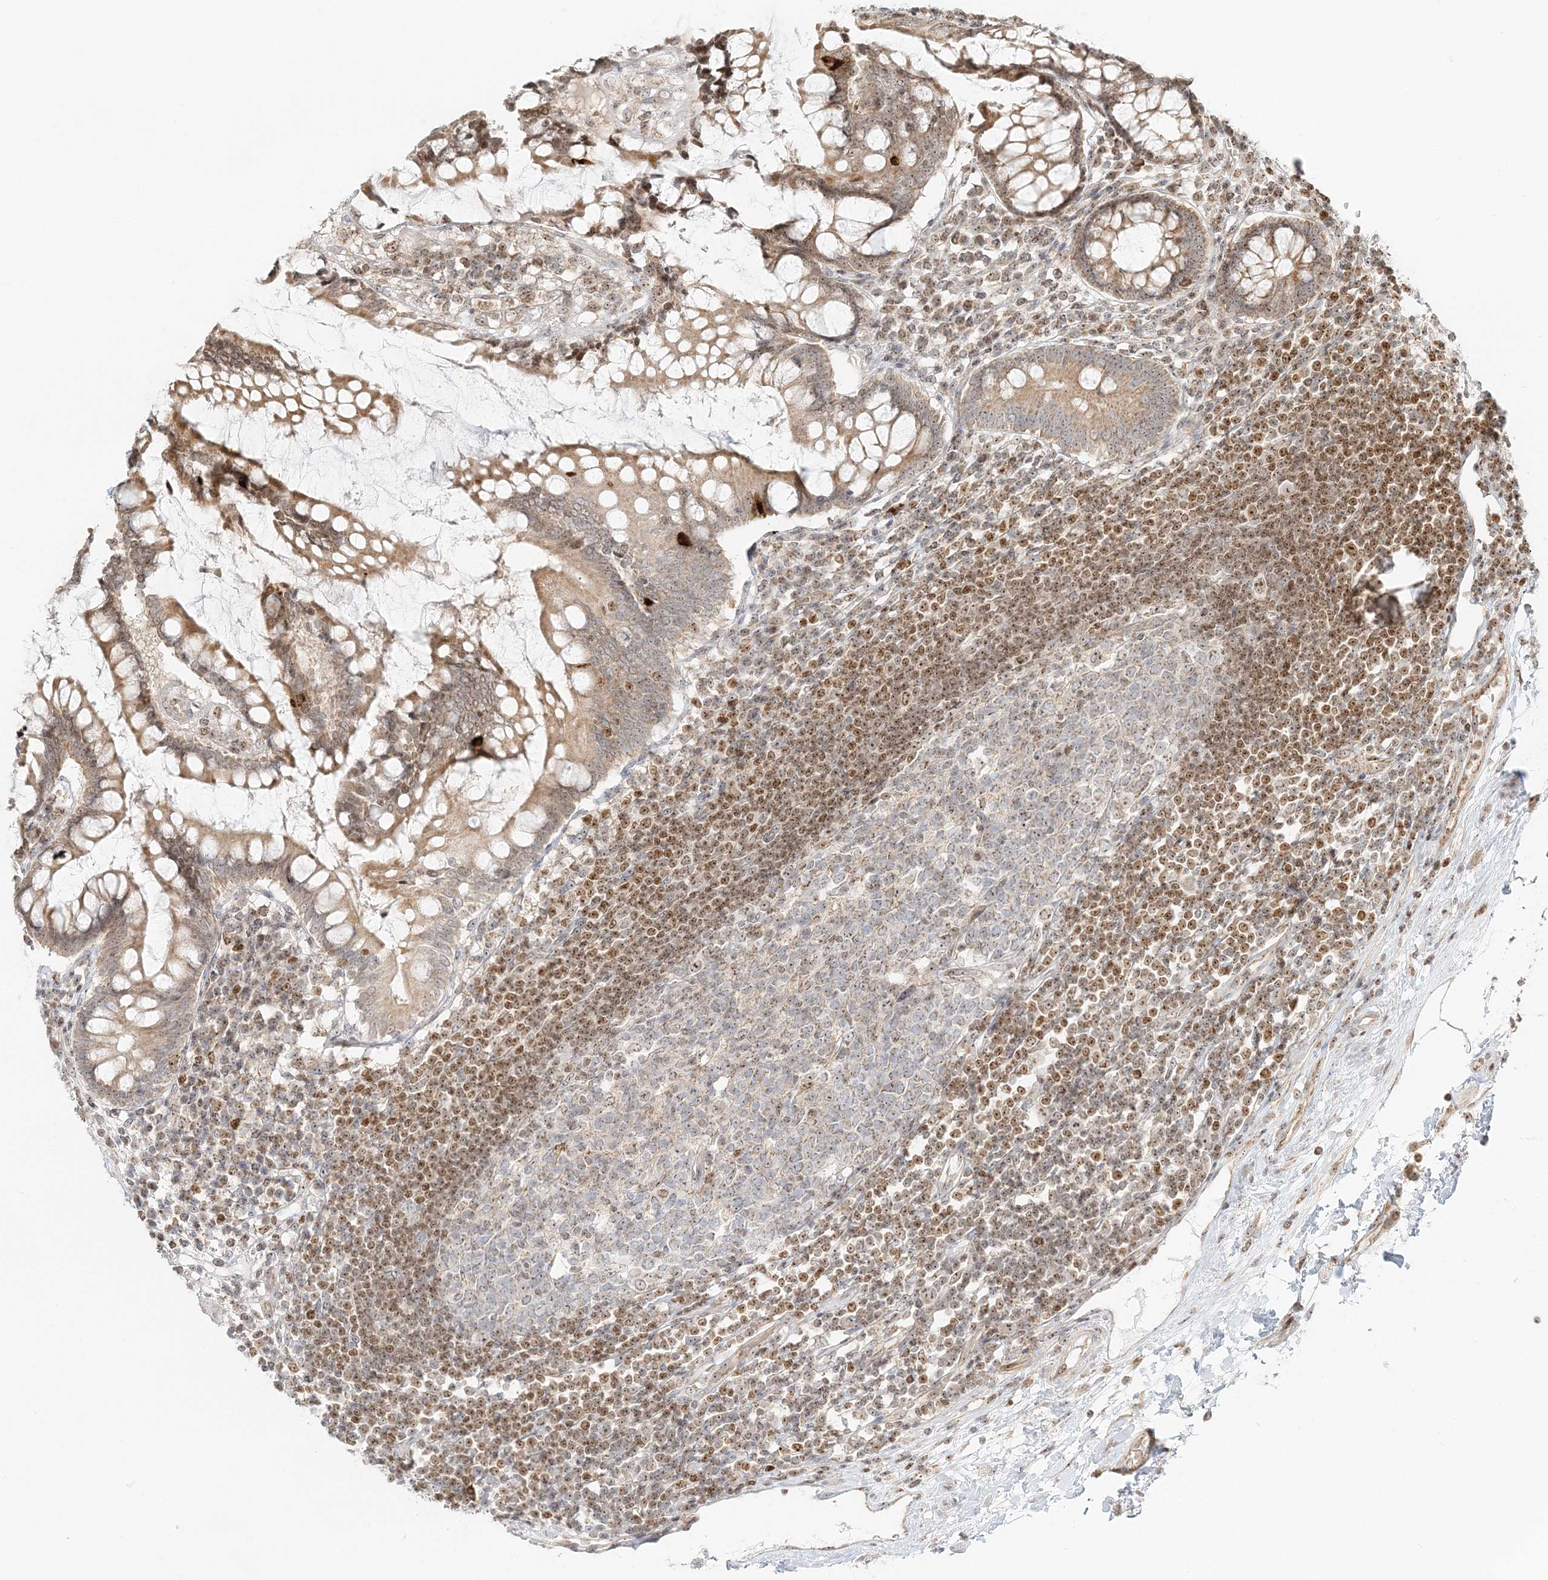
{"staining": {"intensity": "weak", "quantity": ">75%", "location": "cytoplasmic/membranous"}, "tissue": "colon", "cell_type": "Endothelial cells", "image_type": "normal", "snomed": [{"axis": "morphology", "description": "Normal tissue, NOS"}, {"axis": "topography", "description": "Colon"}], "caption": "This is an image of immunohistochemistry staining of normal colon, which shows weak positivity in the cytoplasmic/membranous of endothelial cells.", "gene": "UBE2F", "patient": {"sex": "female", "age": 79}}